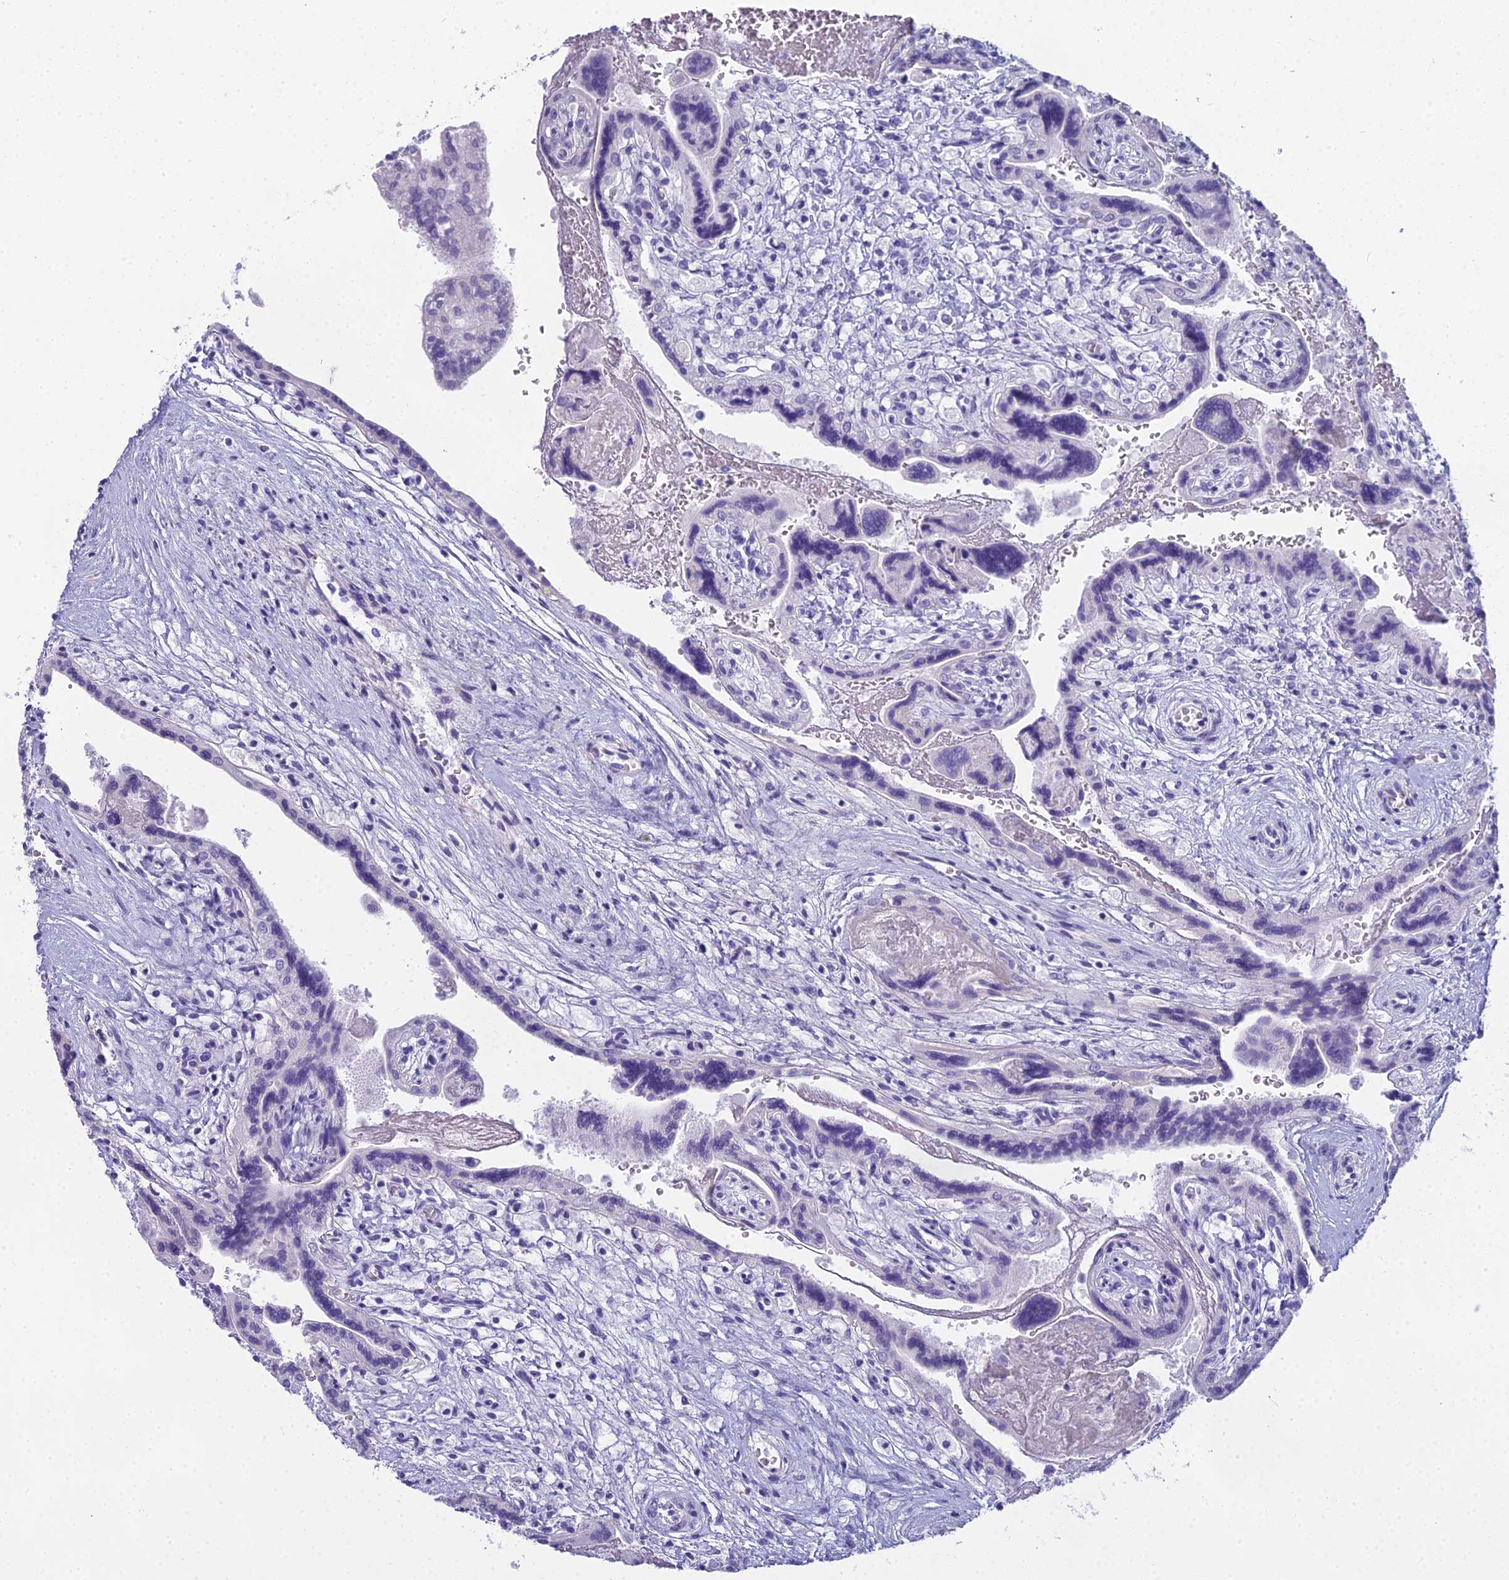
{"staining": {"intensity": "negative", "quantity": "none", "location": "none"}, "tissue": "placenta", "cell_type": "Trophoblastic cells", "image_type": "normal", "snomed": [{"axis": "morphology", "description": "Normal tissue, NOS"}, {"axis": "topography", "description": "Placenta"}], "caption": "Trophoblastic cells show no significant staining in normal placenta. (Immunohistochemistry, brightfield microscopy, high magnification).", "gene": "UNC80", "patient": {"sex": "female", "age": 37}}